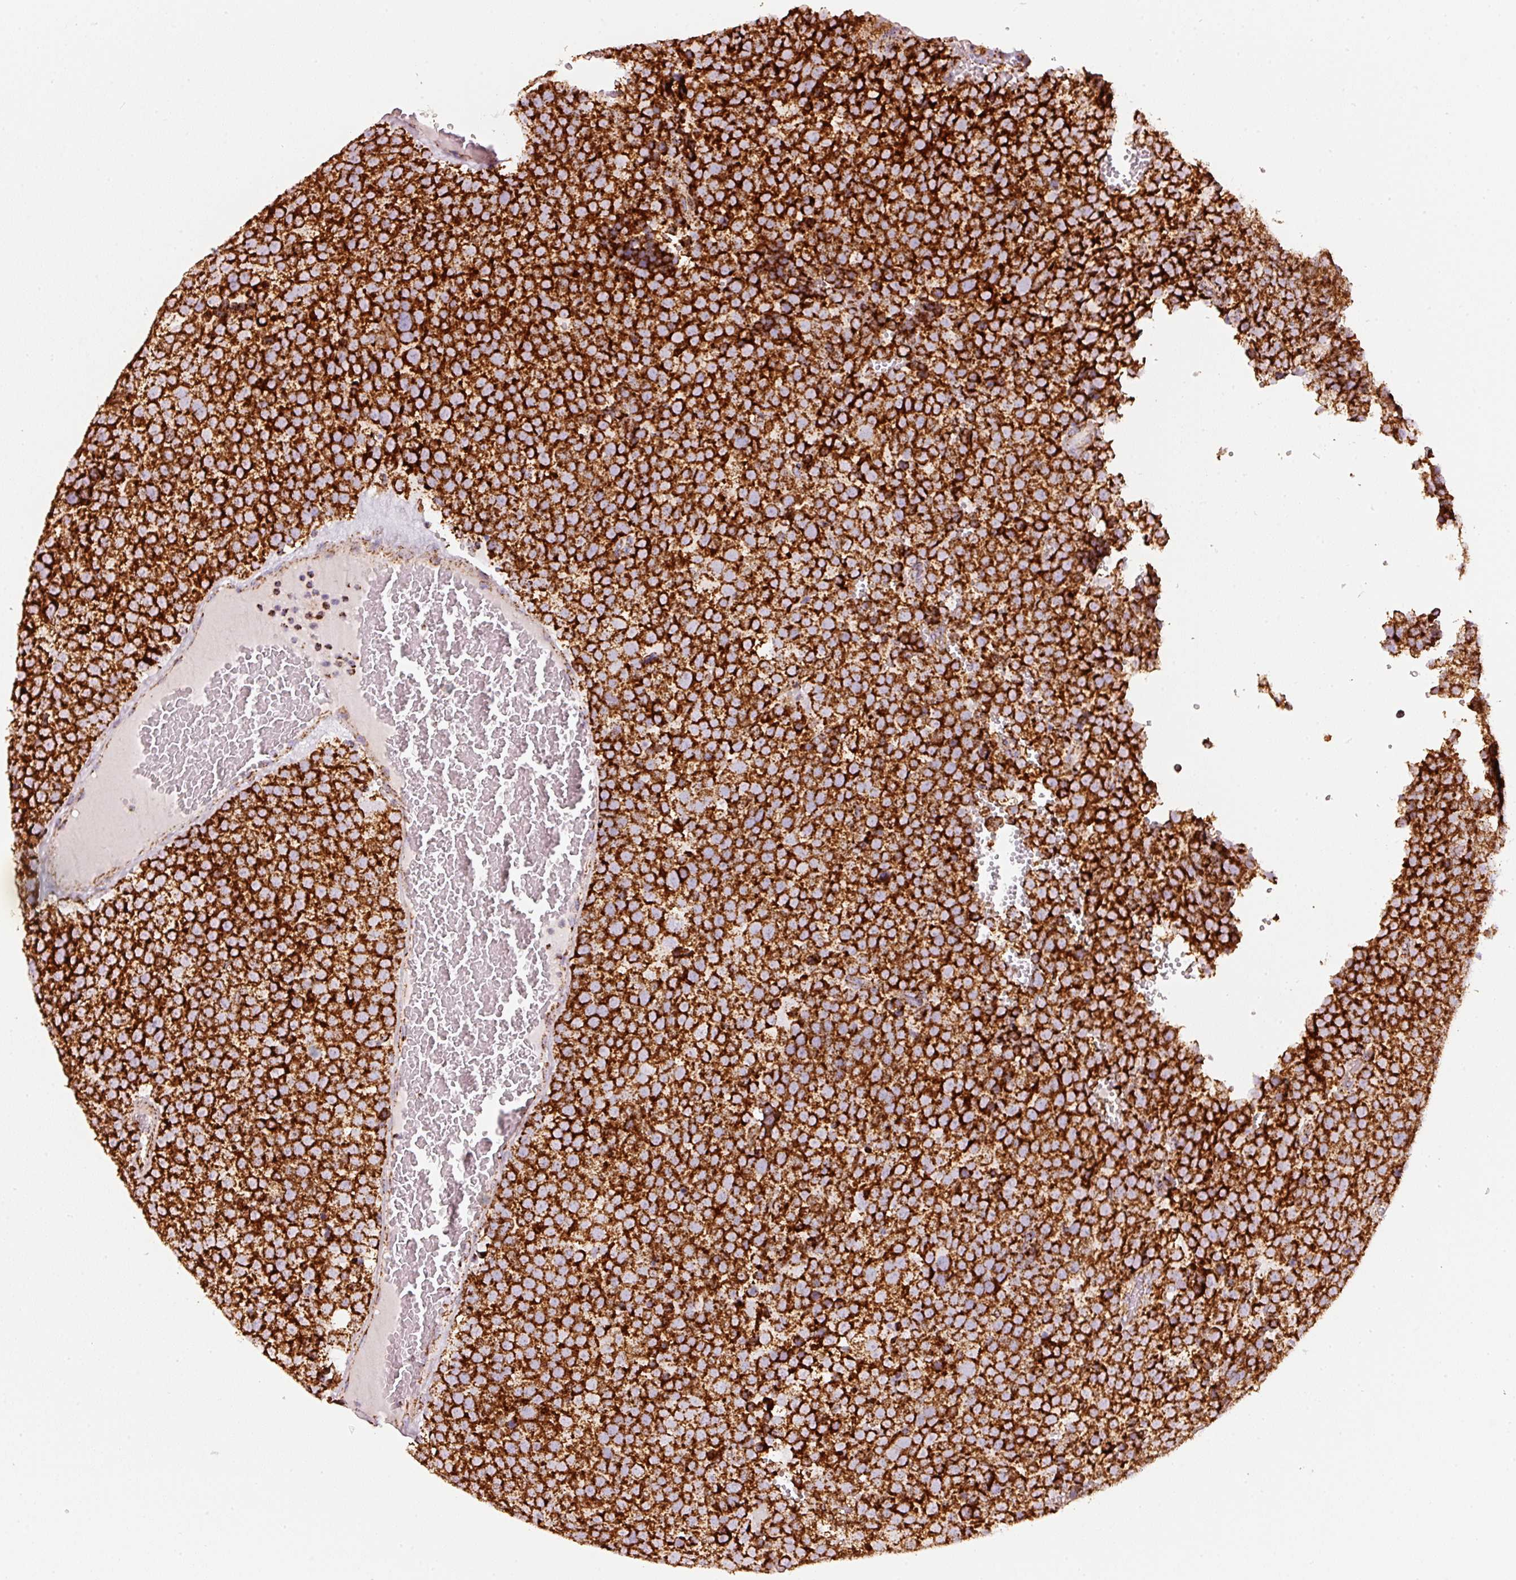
{"staining": {"intensity": "strong", "quantity": ">75%", "location": "cytoplasmic/membranous"}, "tissue": "testis cancer", "cell_type": "Tumor cells", "image_type": "cancer", "snomed": [{"axis": "morphology", "description": "Seminoma, NOS"}, {"axis": "topography", "description": "Testis"}], "caption": "Testis seminoma was stained to show a protein in brown. There is high levels of strong cytoplasmic/membranous staining in approximately >75% of tumor cells. Nuclei are stained in blue.", "gene": "UQCRC1", "patient": {"sex": "male", "age": 71}}